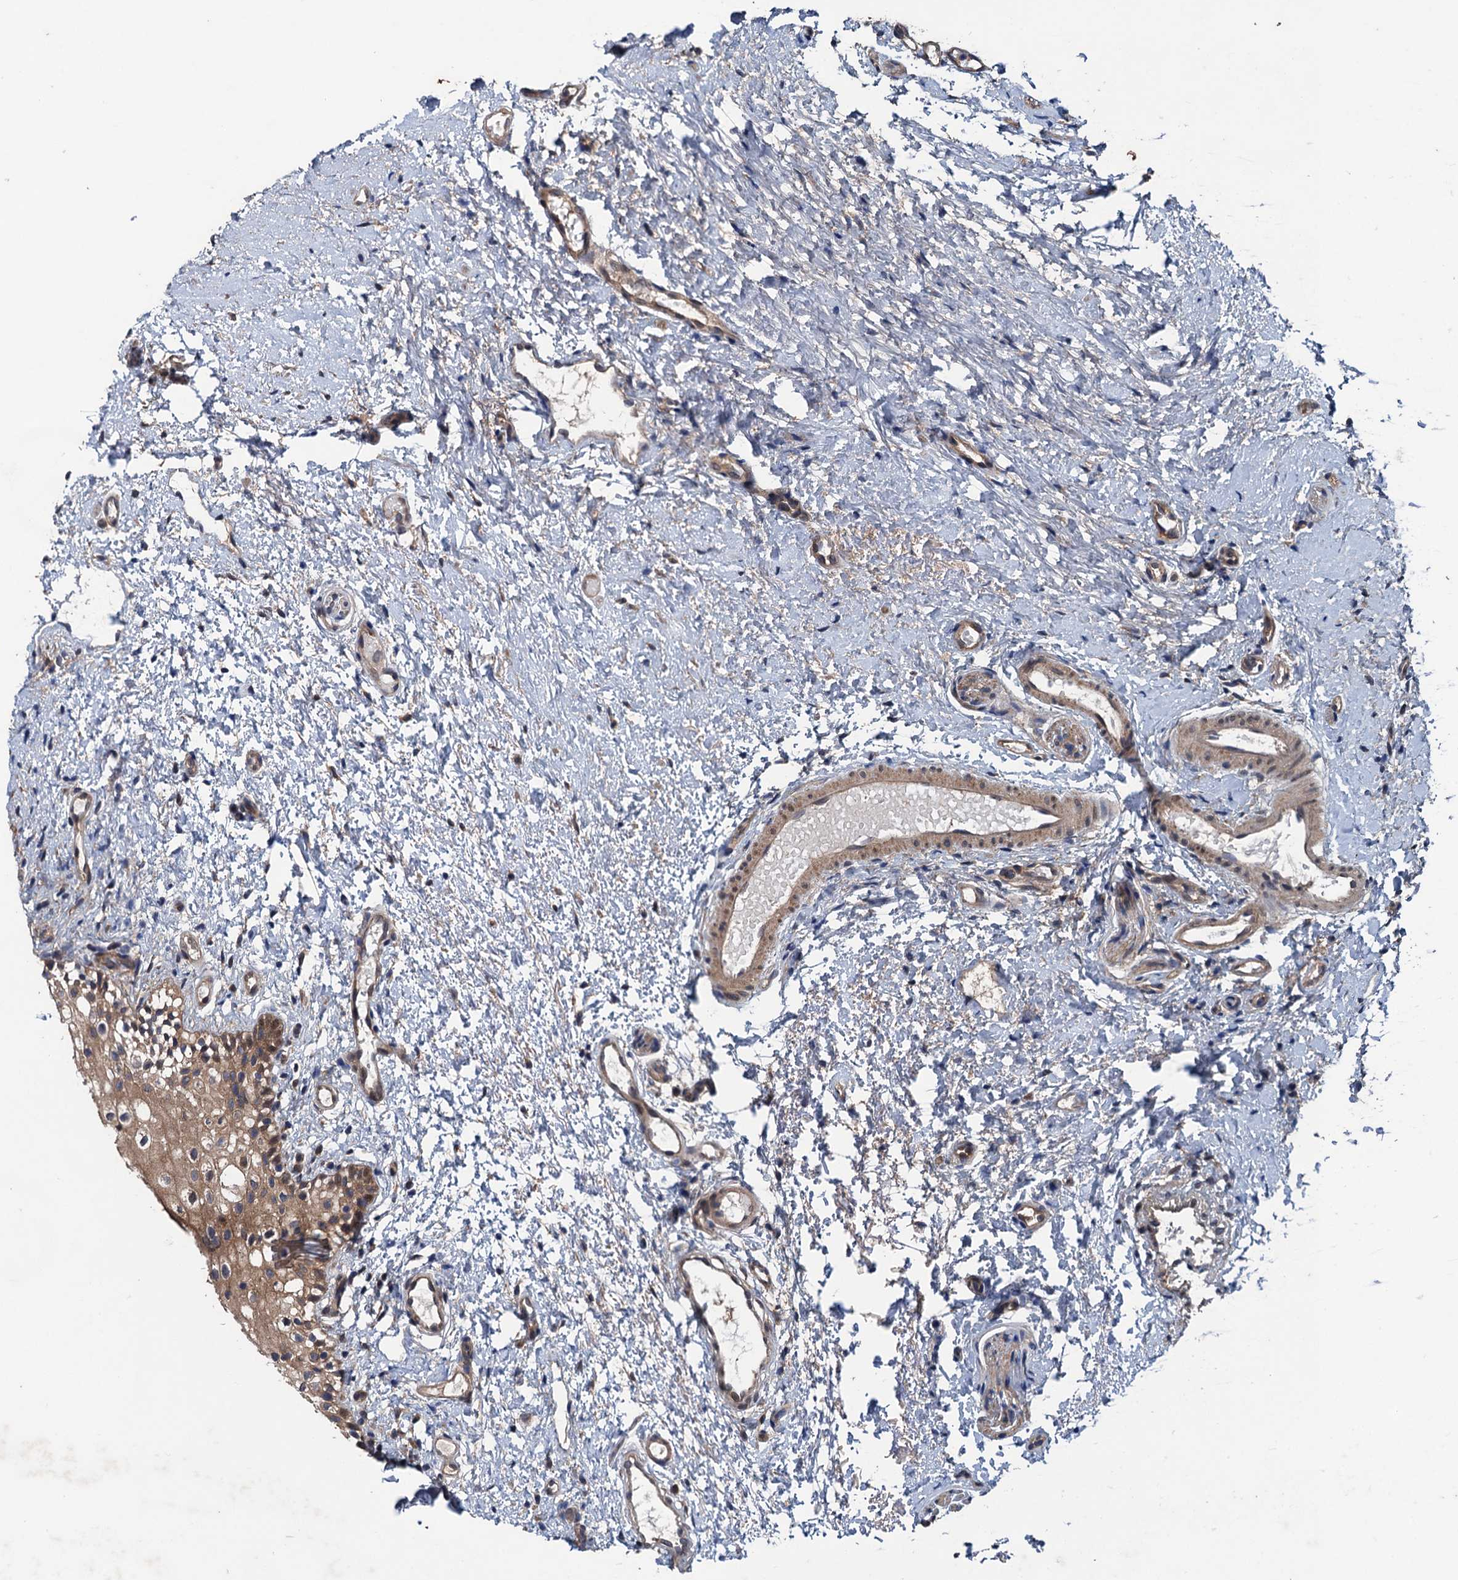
{"staining": {"intensity": "strong", "quantity": "25%-75%", "location": "cytoplasmic/membranous,nuclear"}, "tissue": "oral mucosa", "cell_type": "Squamous epithelial cells", "image_type": "normal", "snomed": [{"axis": "morphology", "description": "Normal tissue, NOS"}, {"axis": "topography", "description": "Oral tissue"}], "caption": "A micrograph of human oral mucosa stained for a protein shows strong cytoplasmic/membranous,nuclear brown staining in squamous epithelial cells.", "gene": "BLTP3B", "patient": {"sex": "female", "age": 13}}